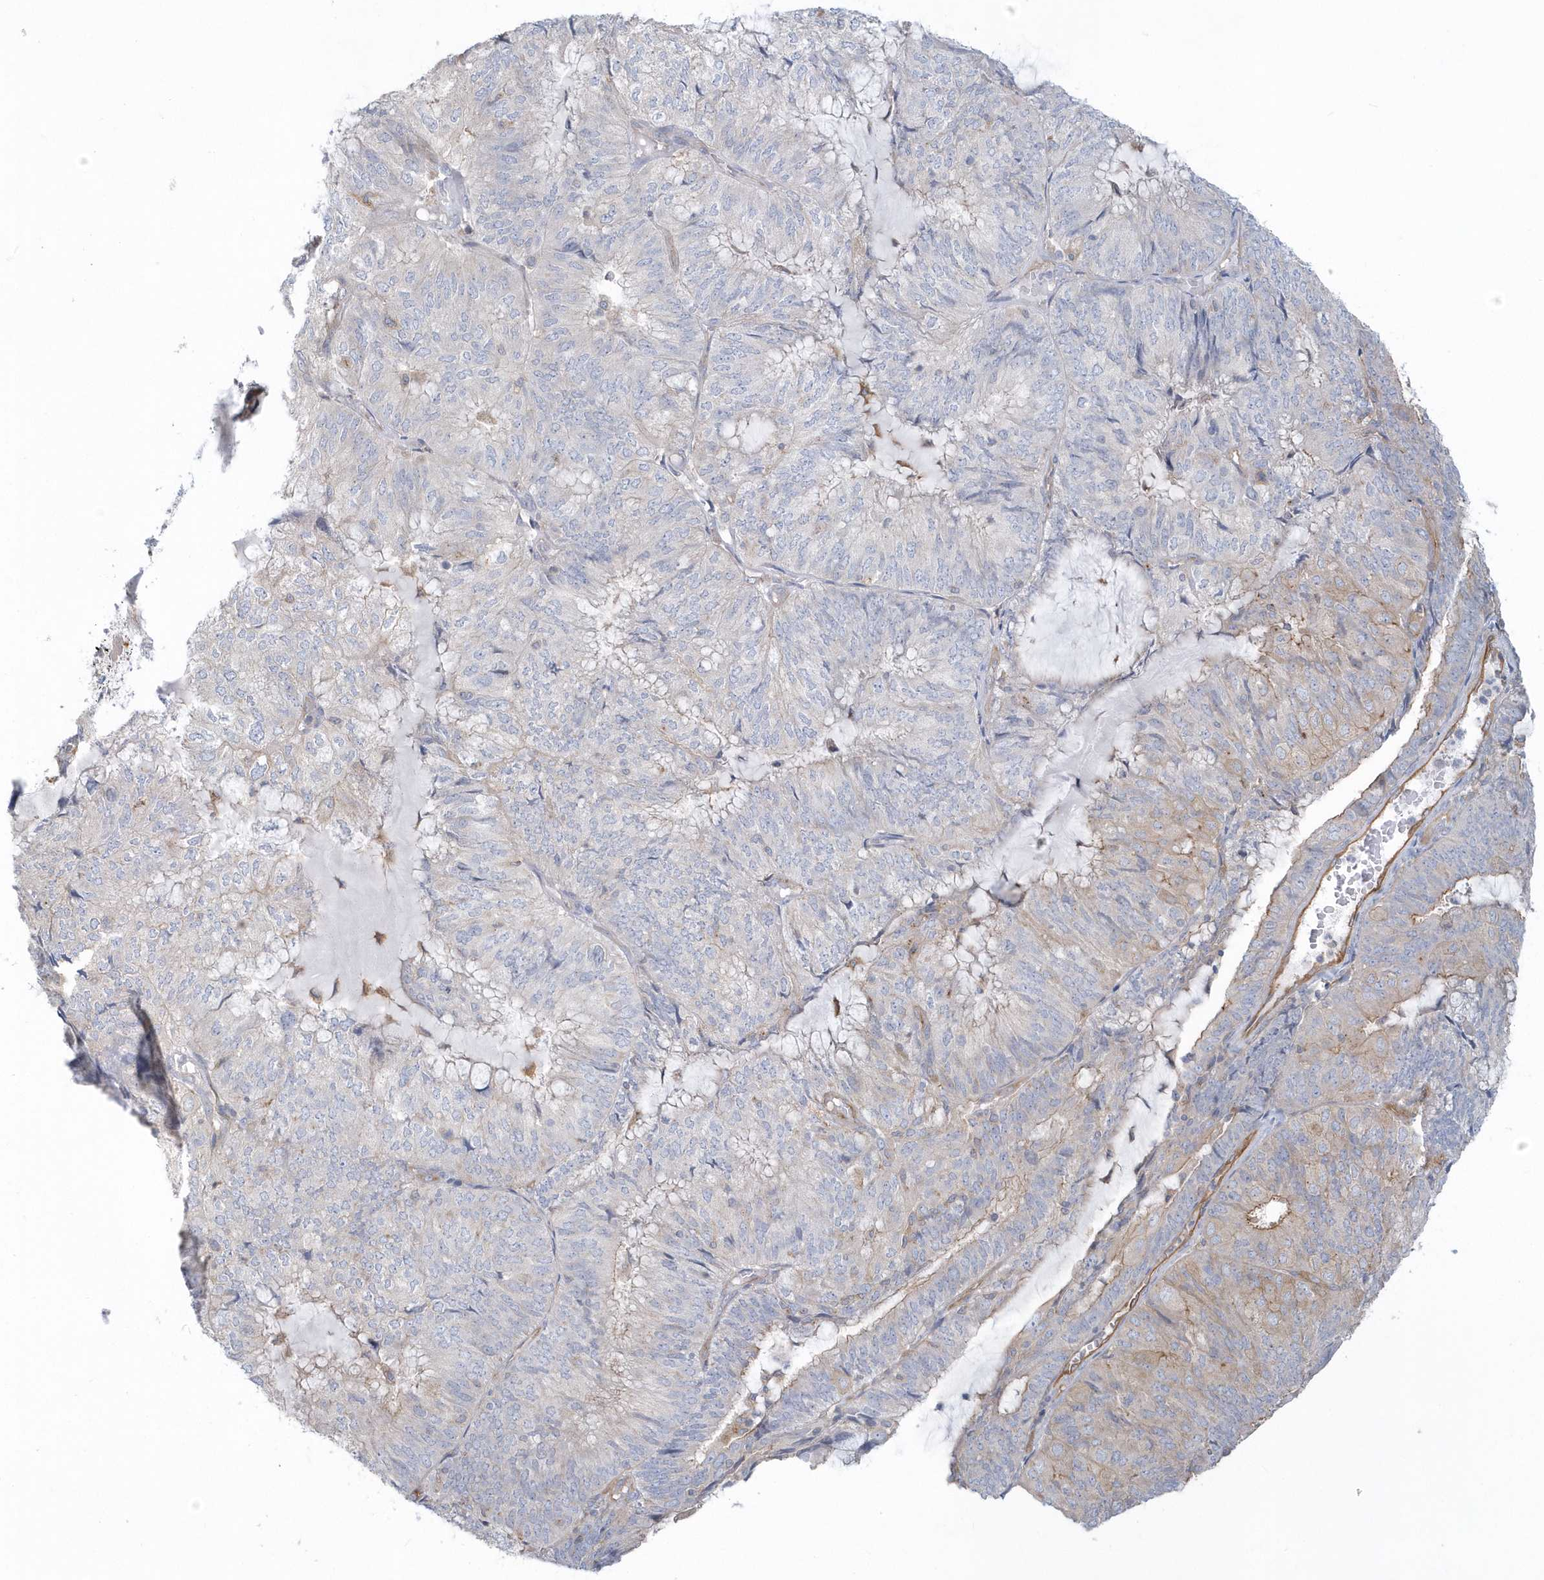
{"staining": {"intensity": "weak", "quantity": "<25%", "location": "cytoplasmic/membranous"}, "tissue": "endometrial cancer", "cell_type": "Tumor cells", "image_type": "cancer", "snomed": [{"axis": "morphology", "description": "Adenocarcinoma, NOS"}, {"axis": "topography", "description": "Endometrium"}], "caption": "Immunohistochemistry (IHC) image of human endometrial adenocarcinoma stained for a protein (brown), which shows no staining in tumor cells.", "gene": "RAI14", "patient": {"sex": "female", "age": 81}}